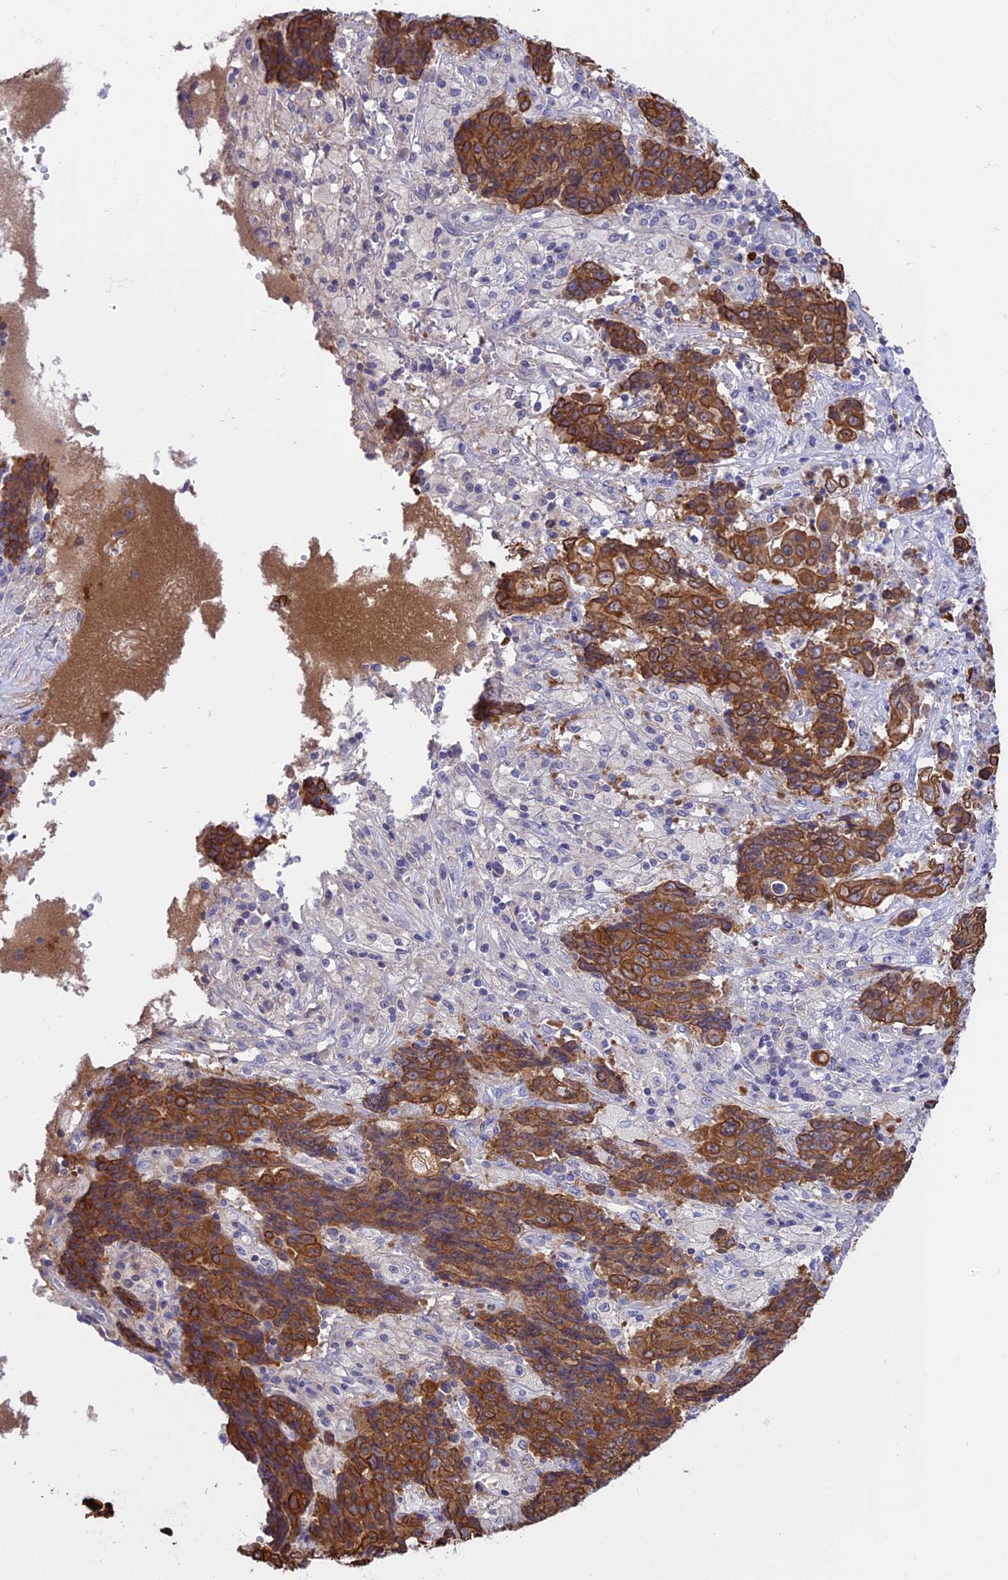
{"staining": {"intensity": "strong", "quantity": ">75%", "location": "cytoplasmic/membranous"}, "tissue": "ovarian cancer", "cell_type": "Tumor cells", "image_type": "cancer", "snomed": [{"axis": "morphology", "description": "Carcinoma, endometroid"}, {"axis": "topography", "description": "Ovary"}], "caption": "Approximately >75% of tumor cells in endometroid carcinoma (ovarian) demonstrate strong cytoplasmic/membranous protein positivity as visualized by brown immunohistochemical staining.", "gene": "STUB1", "patient": {"sex": "female", "age": 42}}